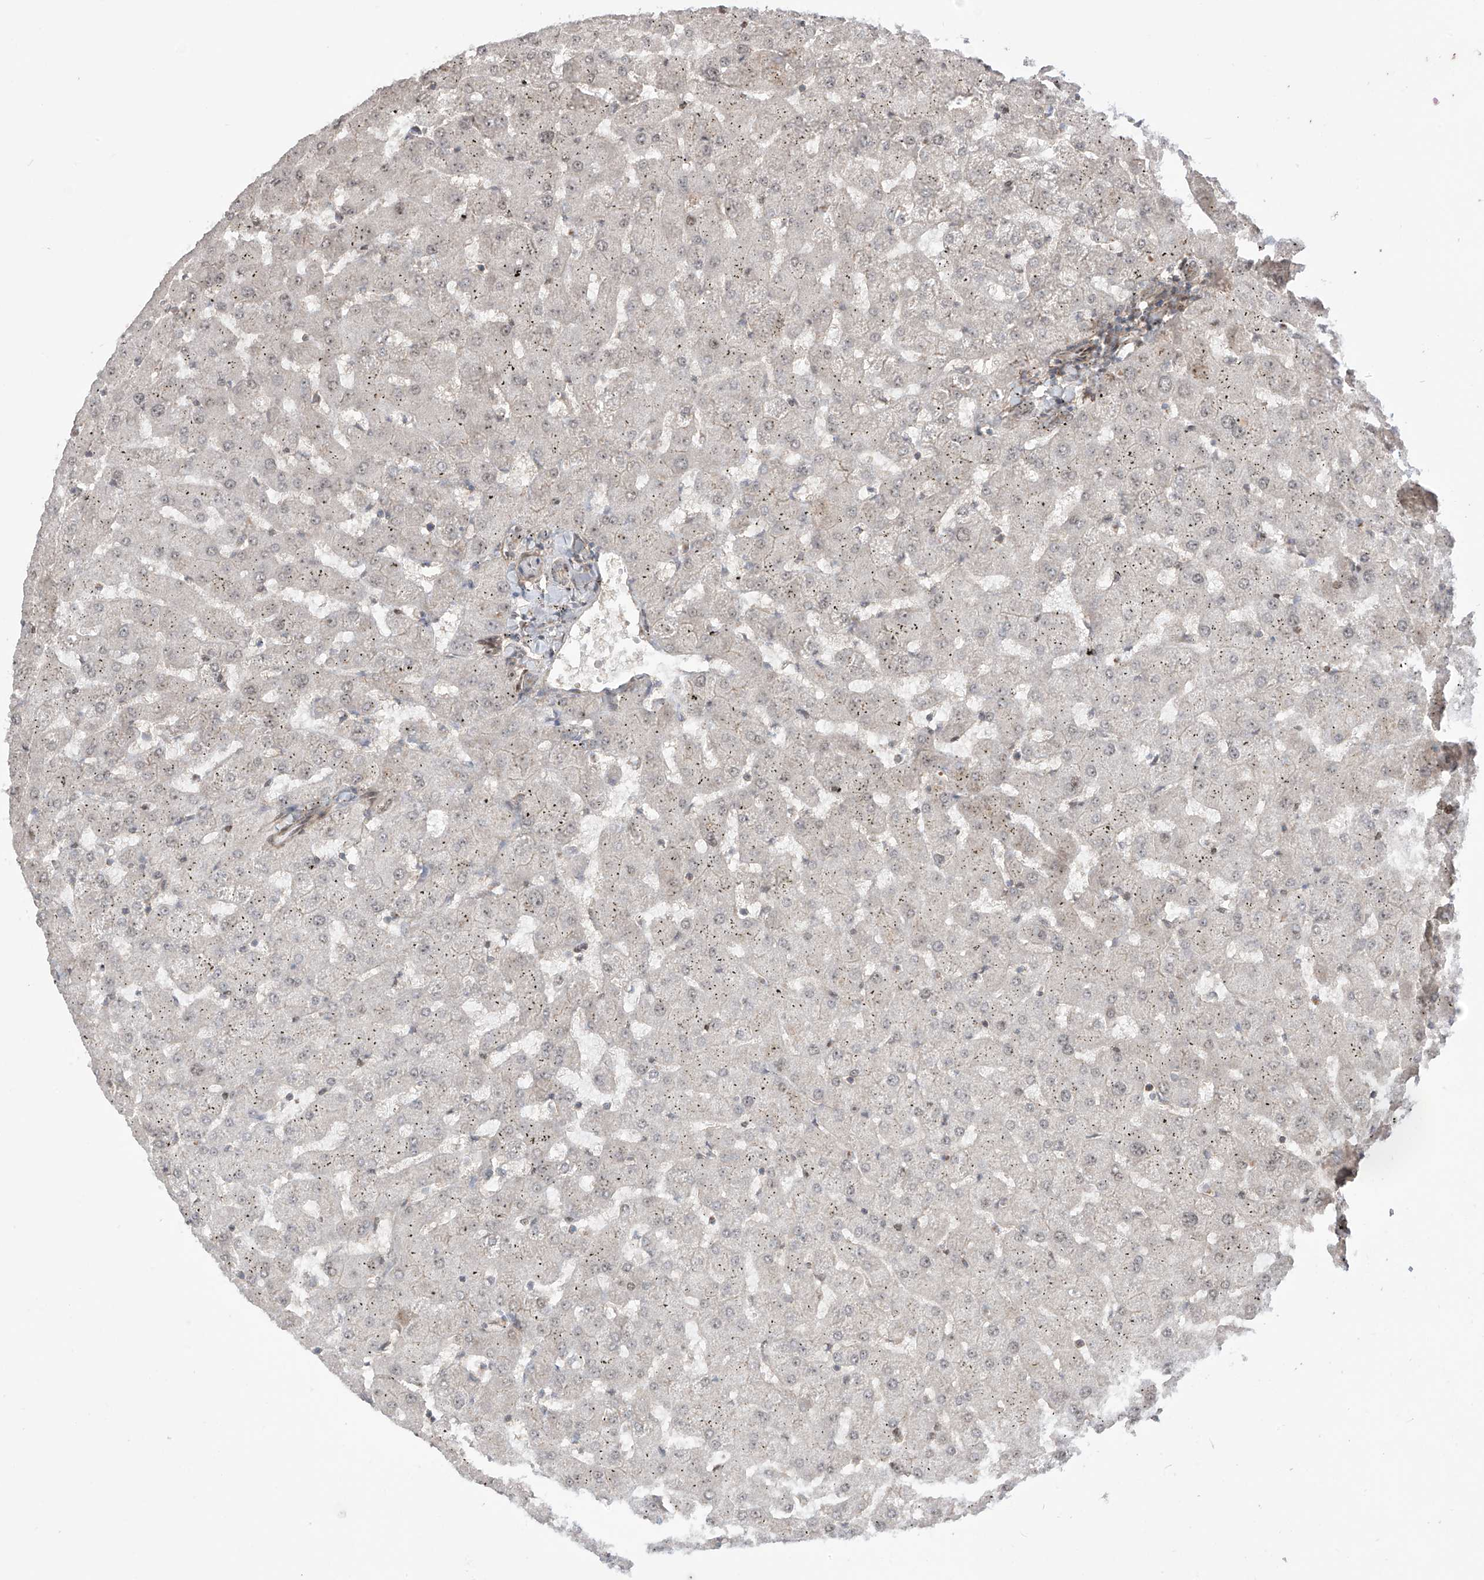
{"staining": {"intensity": "negative", "quantity": "none", "location": "none"}, "tissue": "liver", "cell_type": "Cholangiocytes", "image_type": "normal", "snomed": [{"axis": "morphology", "description": "Normal tissue, NOS"}, {"axis": "topography", "description": "Liver"}], "caption": "IHC photomicrograph of unremarkable human liver stained for a protein (brown), which demonstrates no staining in cholangiocytes.", "gene": "LRRC74A", "patient": {"sex": "female", "age": 63}}